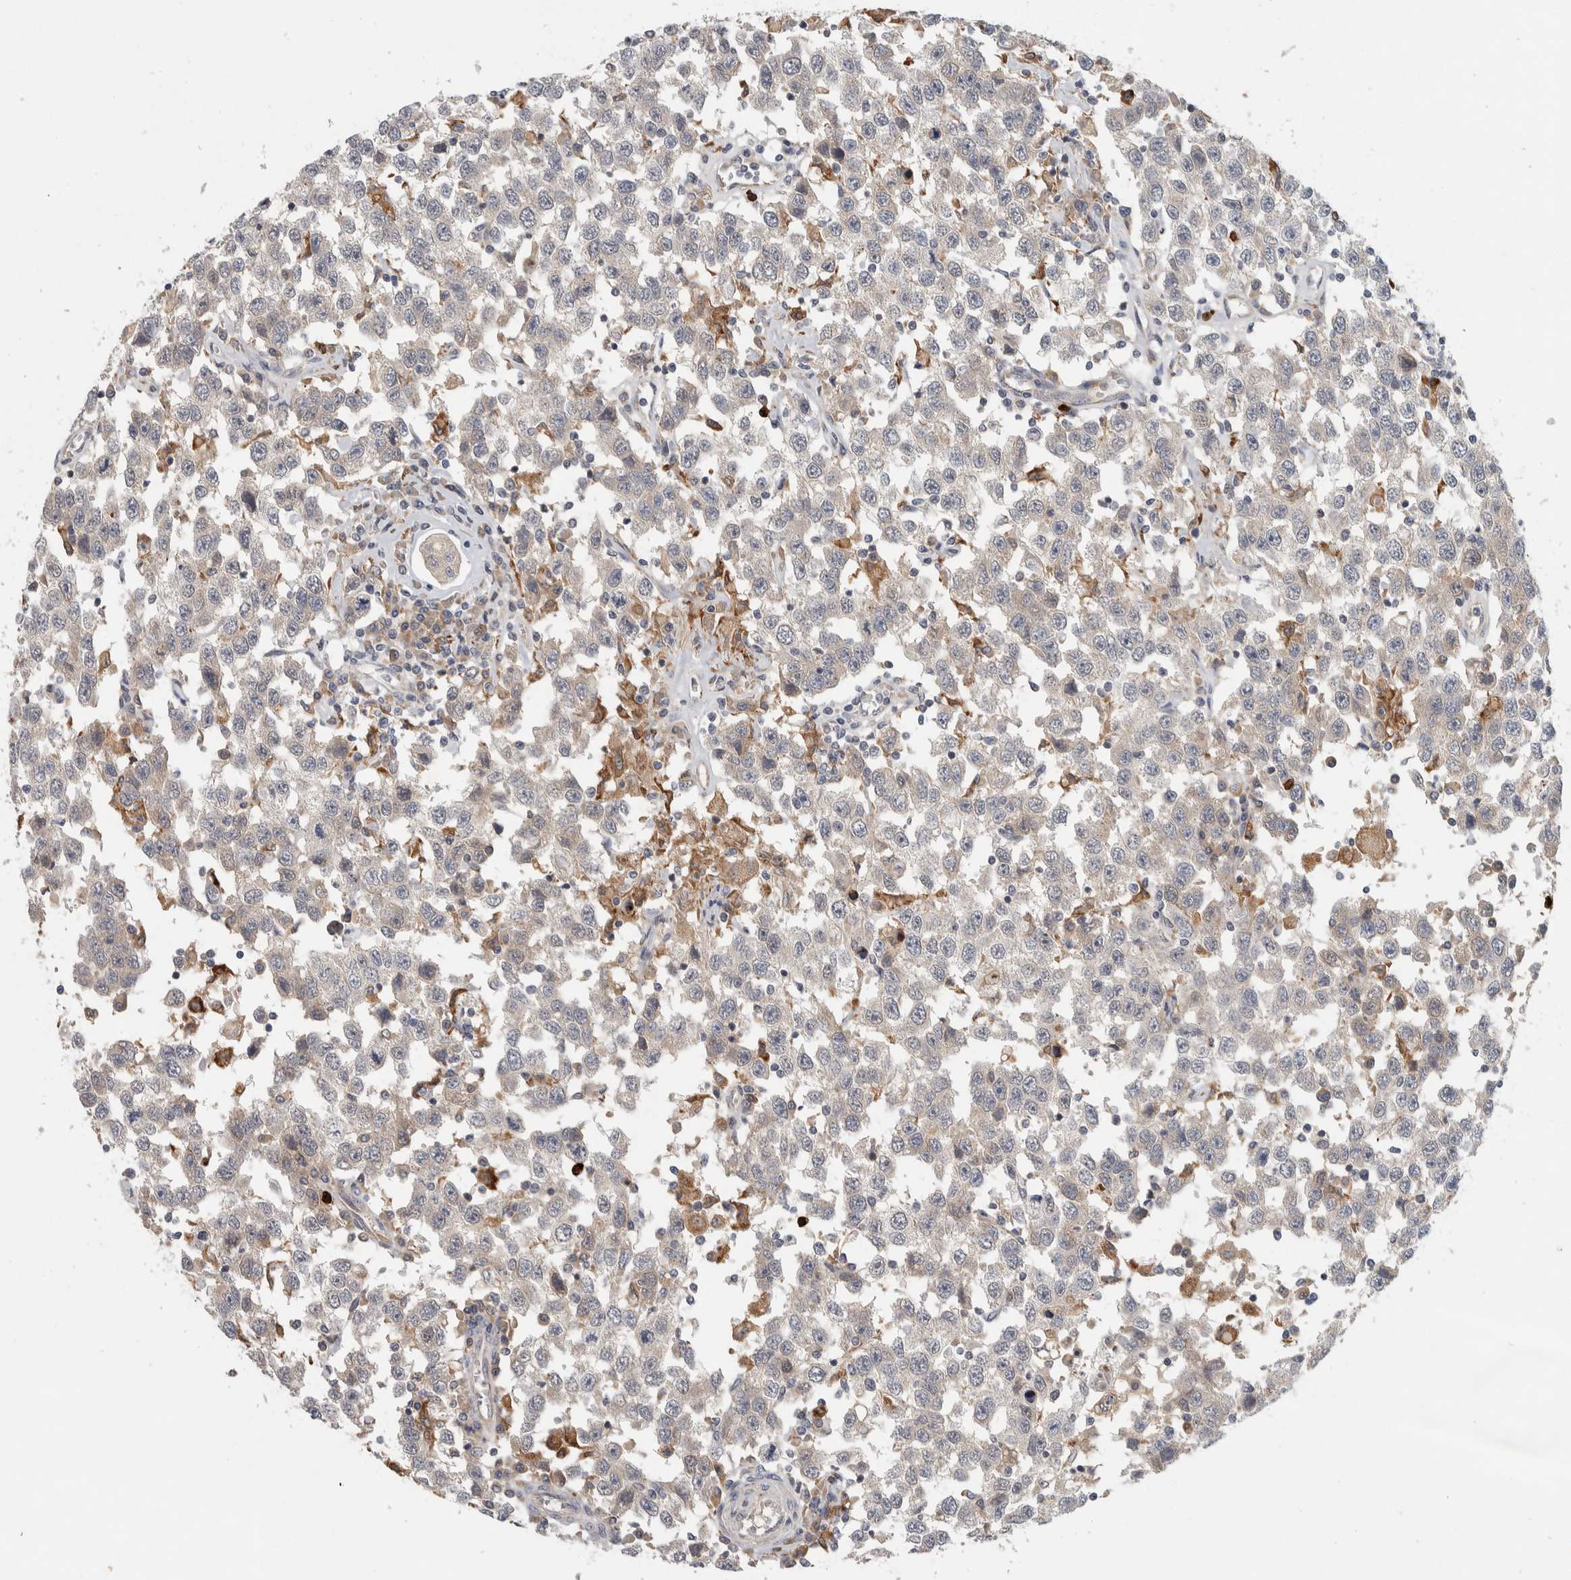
{"staining": {"intensity": "negative", "quantity": "none", "location": "none"}, "tissue": "testis cancer", "cell_type": "Tumor cells", "image_type": "cancer", "snomed": [{"axis": "morphology", "description": "Seminoma, NOS"}, {"axis": "topography", "description": "Testis"}], "caption": "Testis cancer (seminoma) was stained to show a protein in brown. There is no significant expression in tumor cells.", "gene": "ADPRM", "patient": {"sex": "male", "age": 41}}